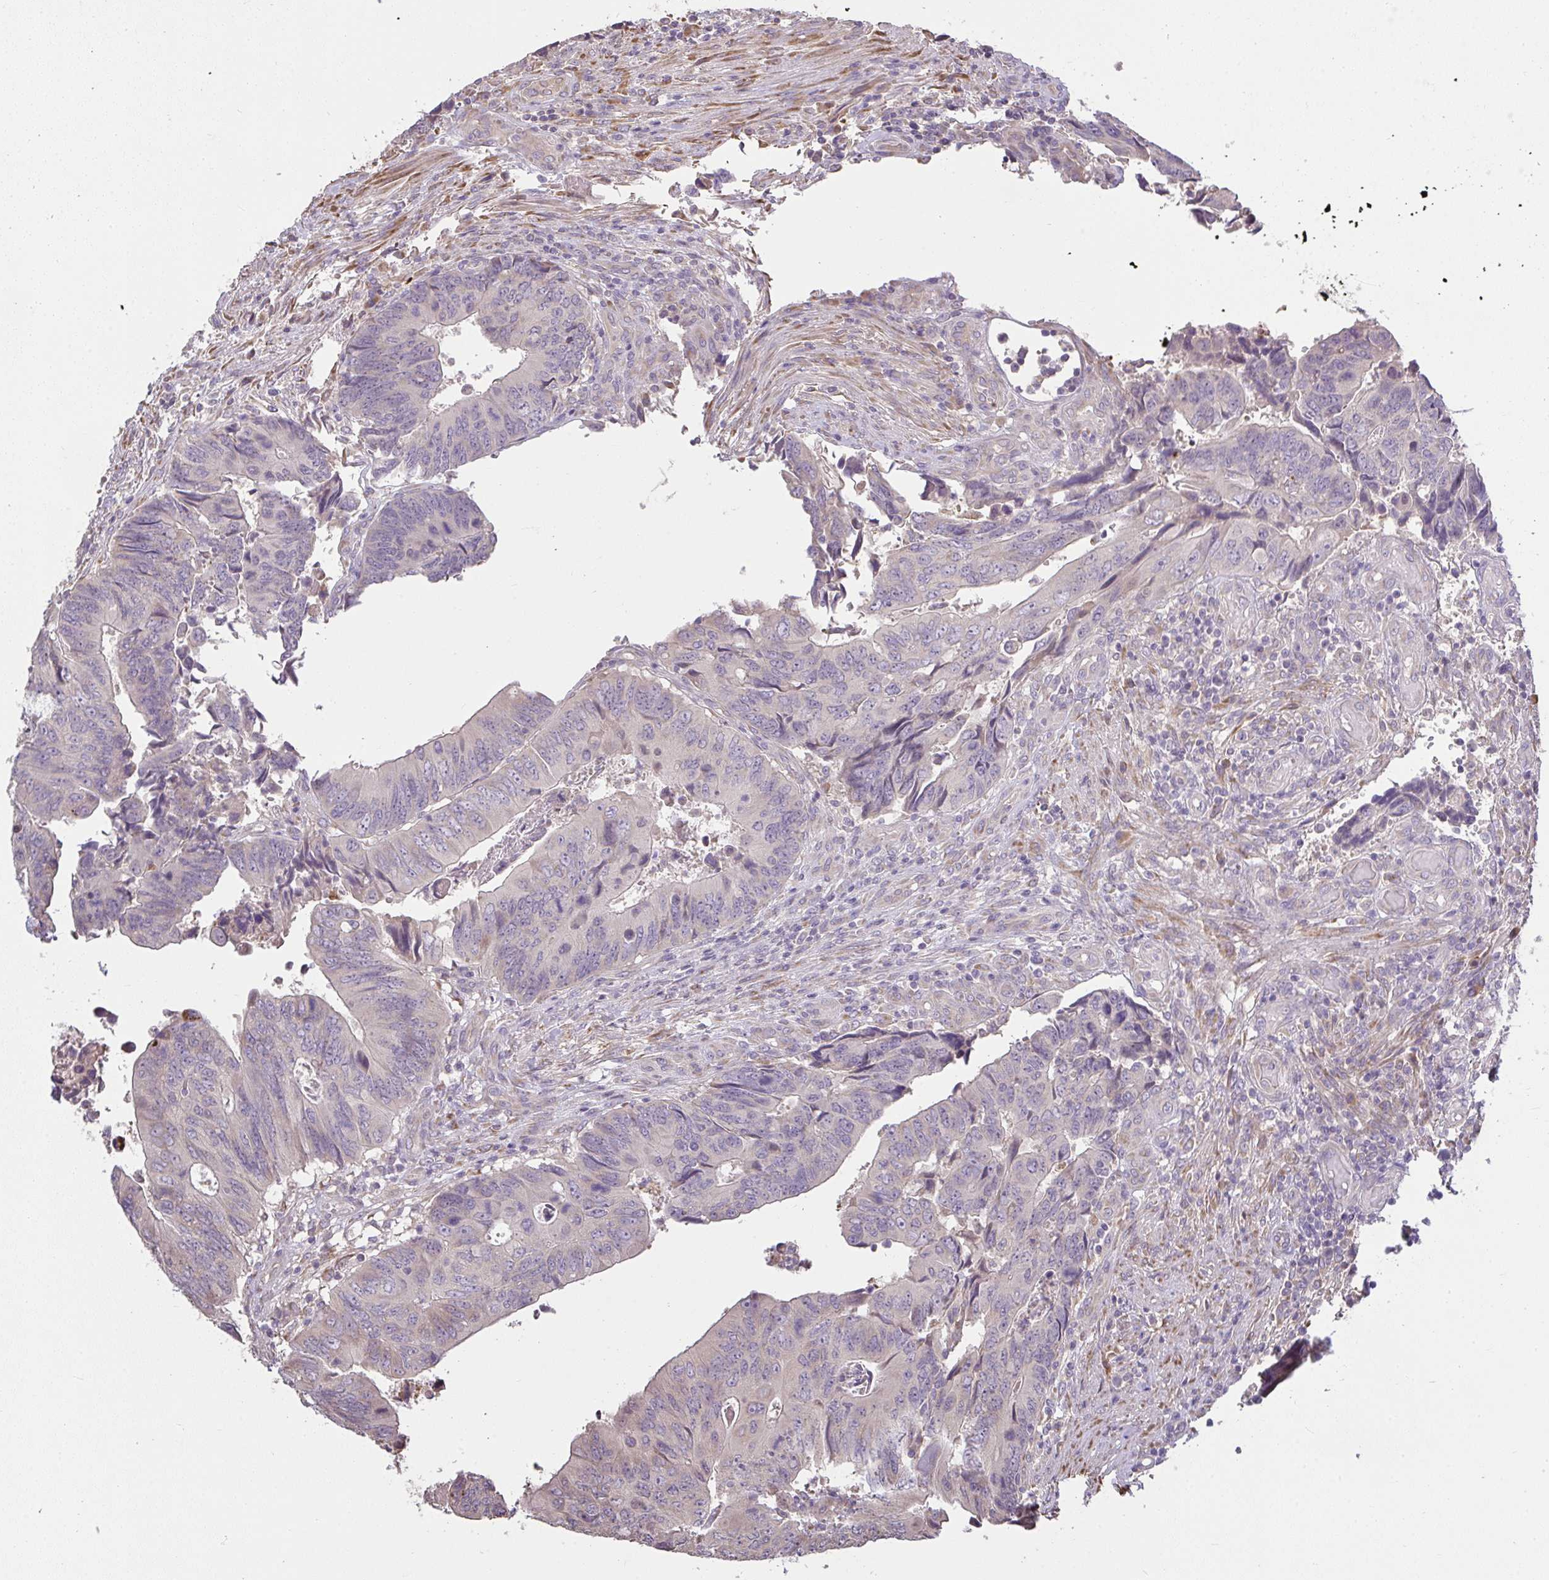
{"staining": {"intensity": "negative", "quantity": "none", "location": "none"}, "tissue": "colorectal cancer", "cell_type": "Tumor cells", "image_type": "cancer", "snomed": [{"axis": "morphology", "description": "Adenocarcinoma, NOS"}, {"axis": "topography", "description": "Colon"}], "caption": "Immunohistochemical staining of human colorectal cancer exhibits no significant staining in tumor cells. Brightfield microscopy of immunohistochemistry stained with DAB (3,3'-diaminobenzidine) (brown) and hematoxylin (blue), captured at high magnification.", "gene": "BRINP3", "patient": {"sex": "male", "age": 87}}